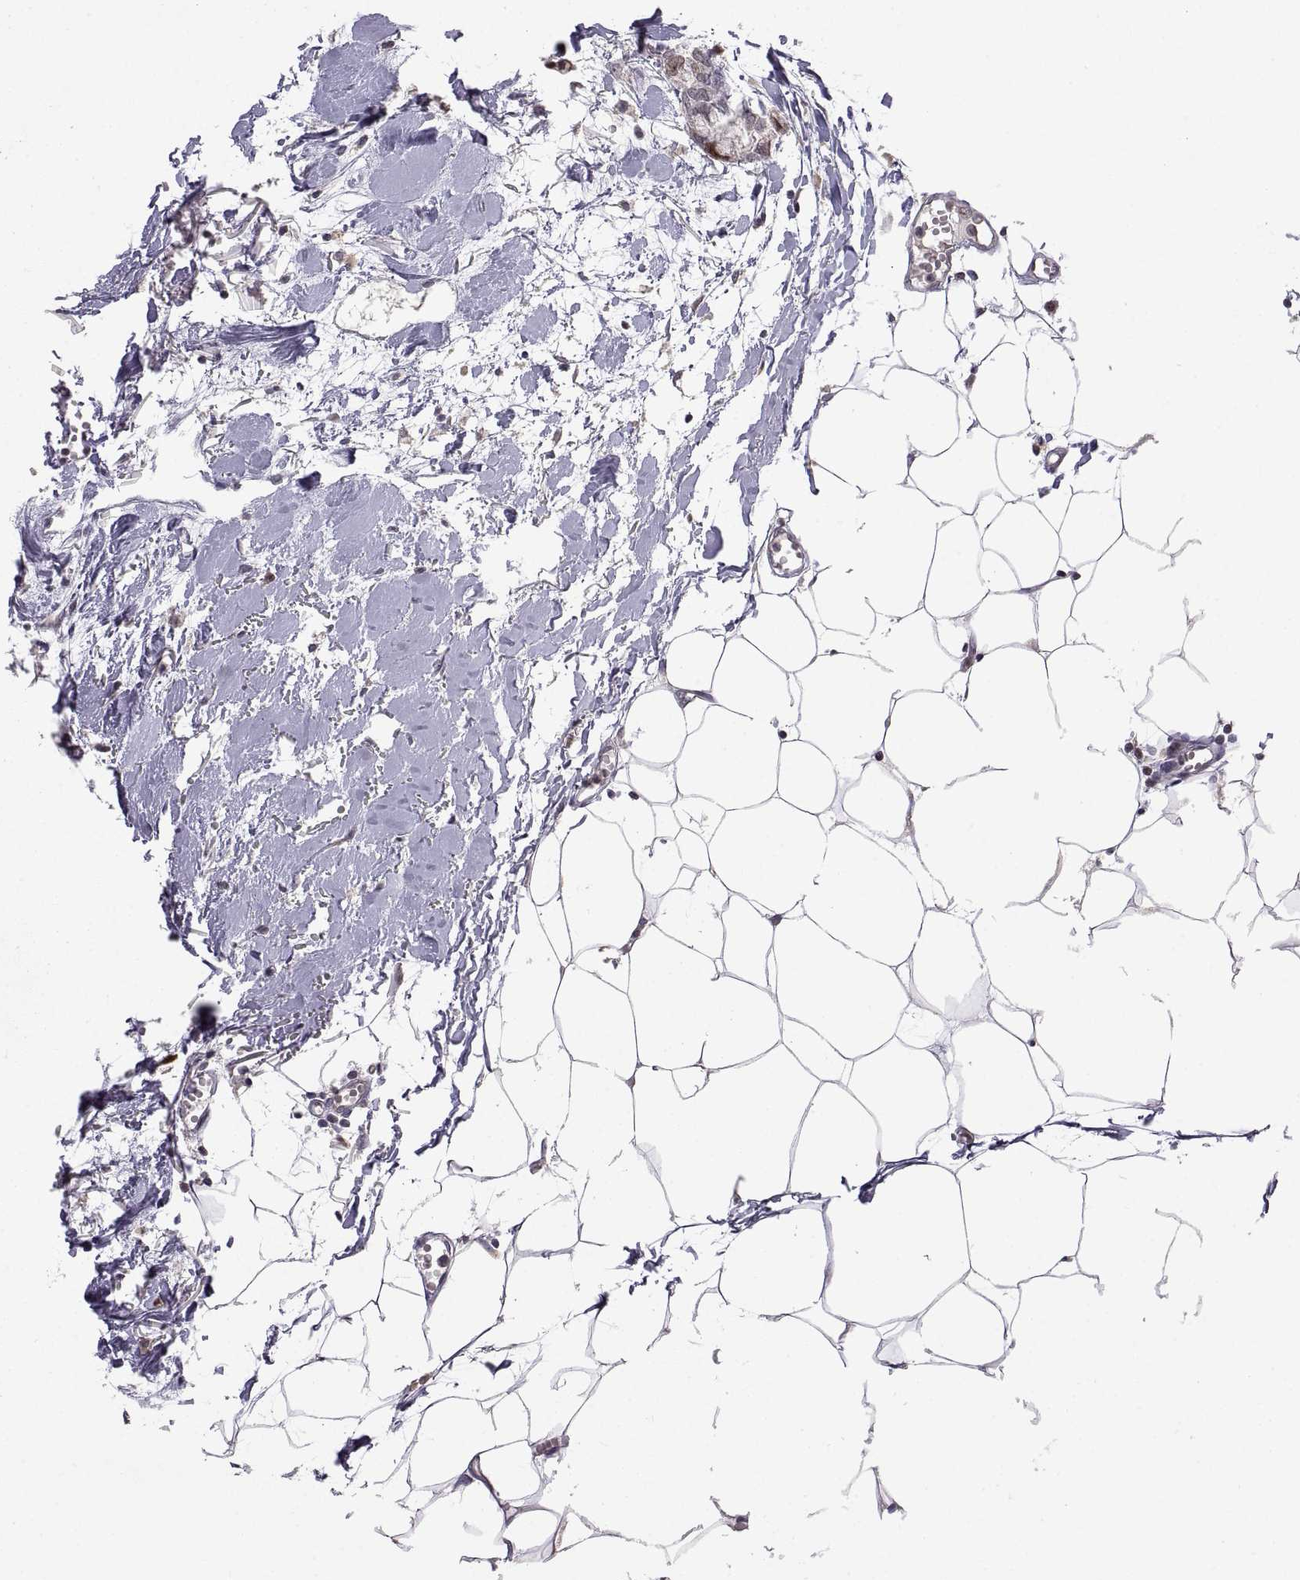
{"staining": {"intensity": "weak", "quantity": ">75%", "location": "nuclear"}, "tissue": "breast cancer", "cell_type": "Tumor cells", "image_type": "cancer", "snomed": [{"axis": "morphology", "description": "Duct carcinoma"}, {"axis": "topography", "description": "Breast"}], "caption": "Immunohistochemical staining of human breast invasive ductal carcinoma shows low levels of weak nuclear protein positivity in about >75% of tumor cells.", "gene": "CHFR", "patient": {"sex": "female", "age": 85}}